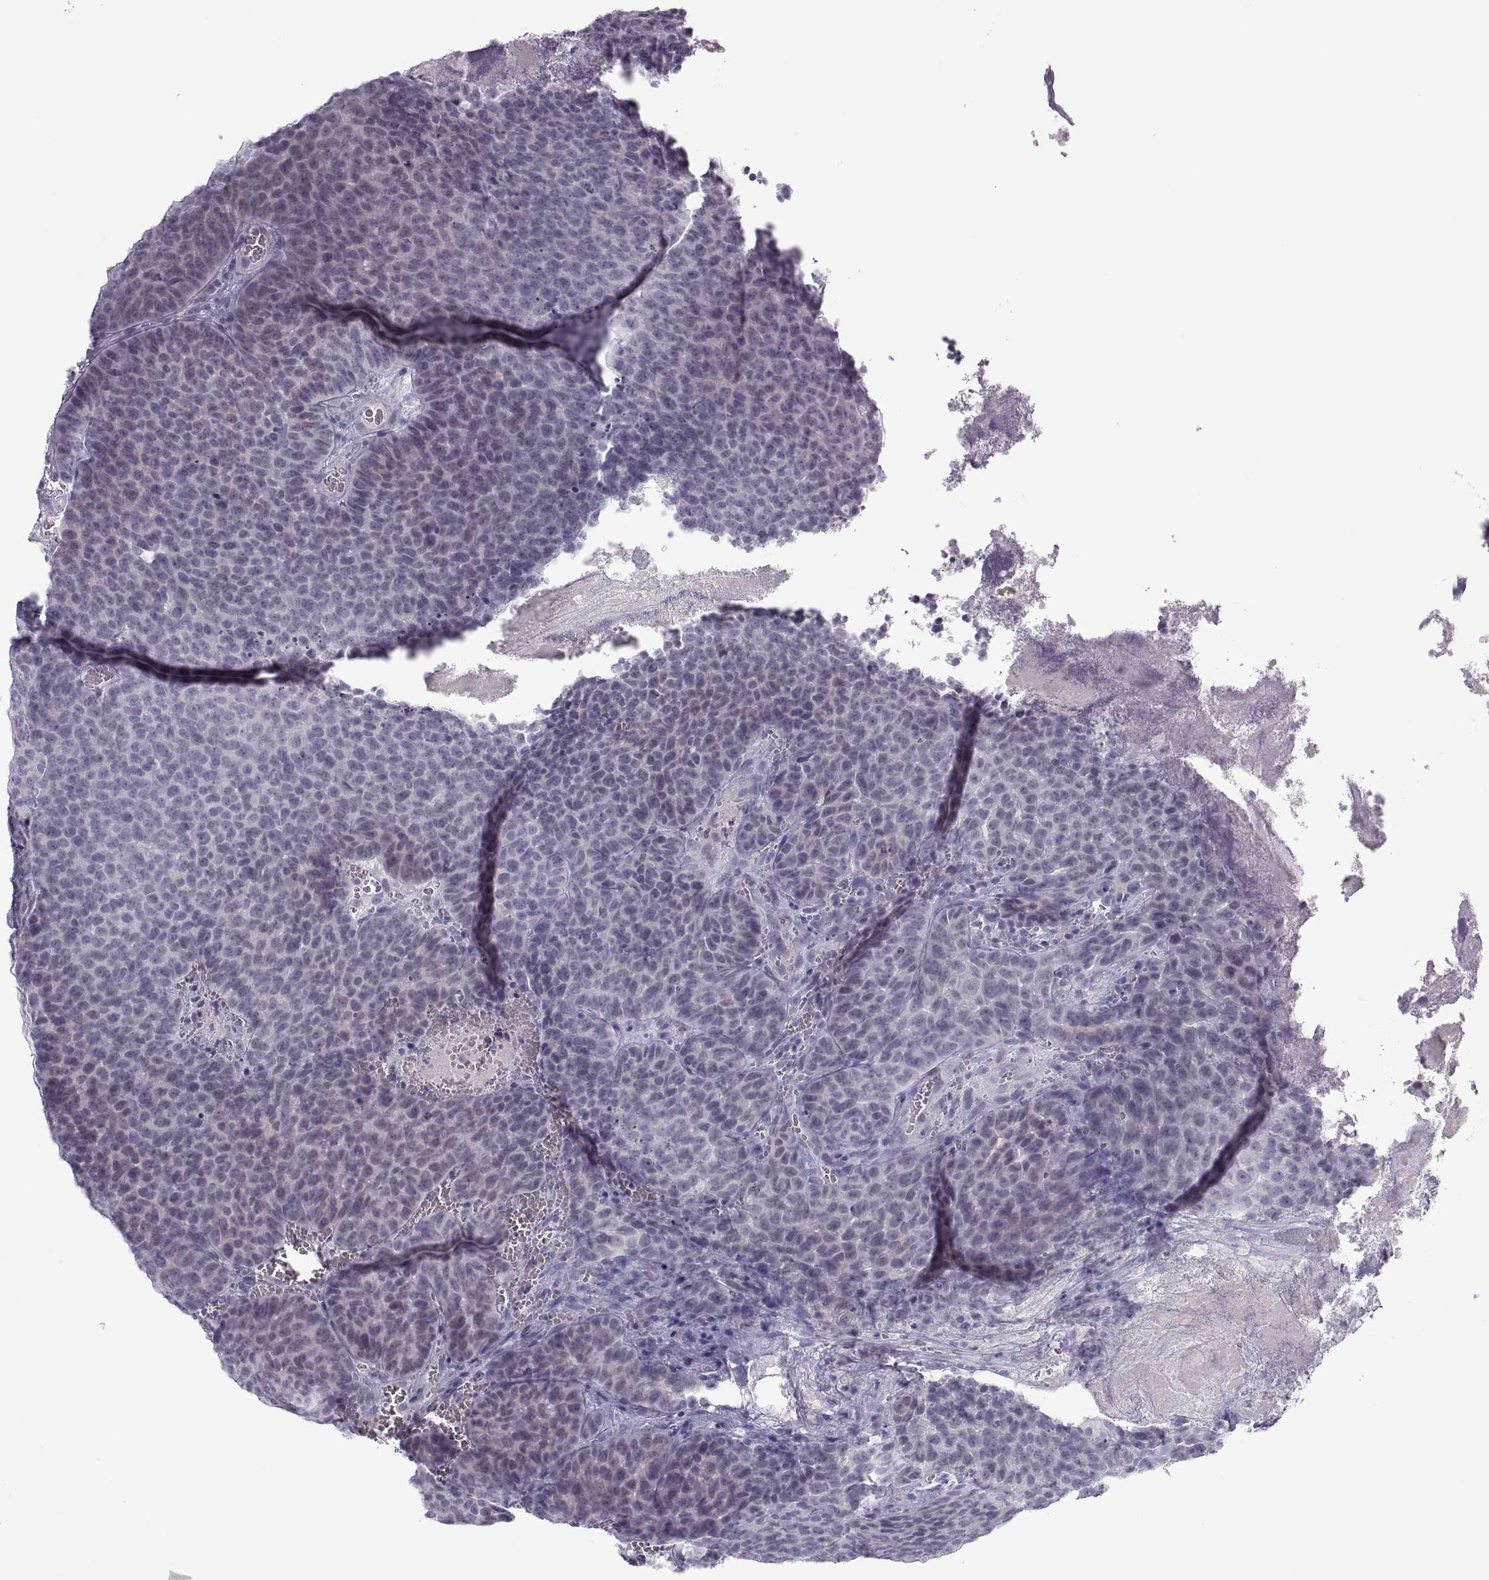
{"staining": {"intensity": "negative", "quantity": "none", "location": "none"}, "tissue": "urothelial cancer", "cell_type": "Tumor cells", "image_type": "cancer", "snomed": [{"axis": "morphology", "description": "Urothelial carcinoma, Low grade"}, {"axis": "topography", "description": "Urinary bladder"}], "caption": "DAB immunohistochemical staining of human urothelial cancer reveals no significant staining in tumor cells.", "gene": "C3orf22", "patient": {"sex": "female", "age": 62}}